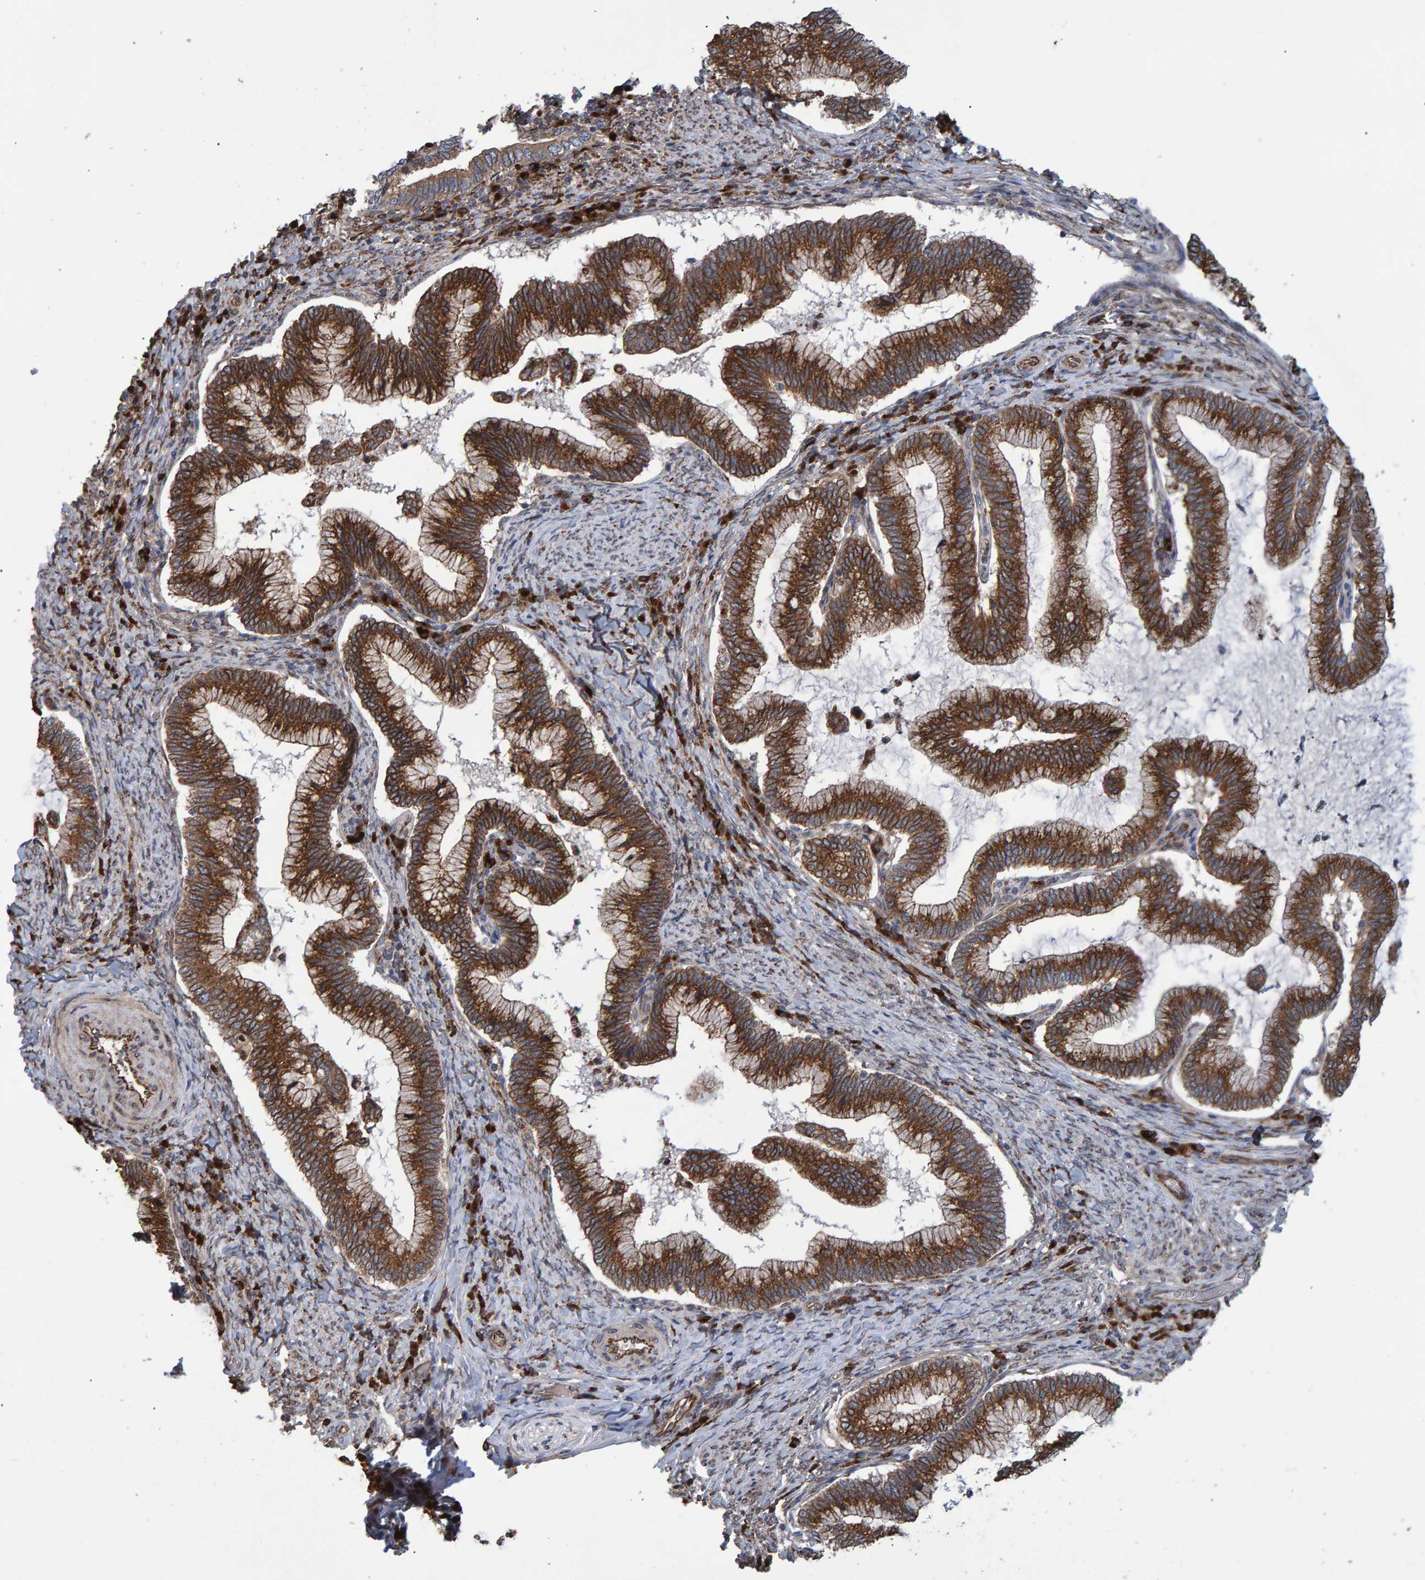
{"staining": {"intensity": "strong", "quantity": ">75%", "location": "cytoplasmic/membranous"}, "tissue": "cervical cancer", "cell_type": "Tumor cells", "image_type": "cancer", "snomed": [{"axis": "morphology", "description": "Adenocarcinoma, NOS"}, {"axis": "topography", "description": "Cervix"}], "caption": "This micrograph exhibits immunohistochemistry staining of cervical cancer (adenocarcinoma), with high strong cytoplasmic/membranous positivity in about >75% of tumor cells.", "gene": "FAM117A", "patient": {"sex": "female", "age": 36}}